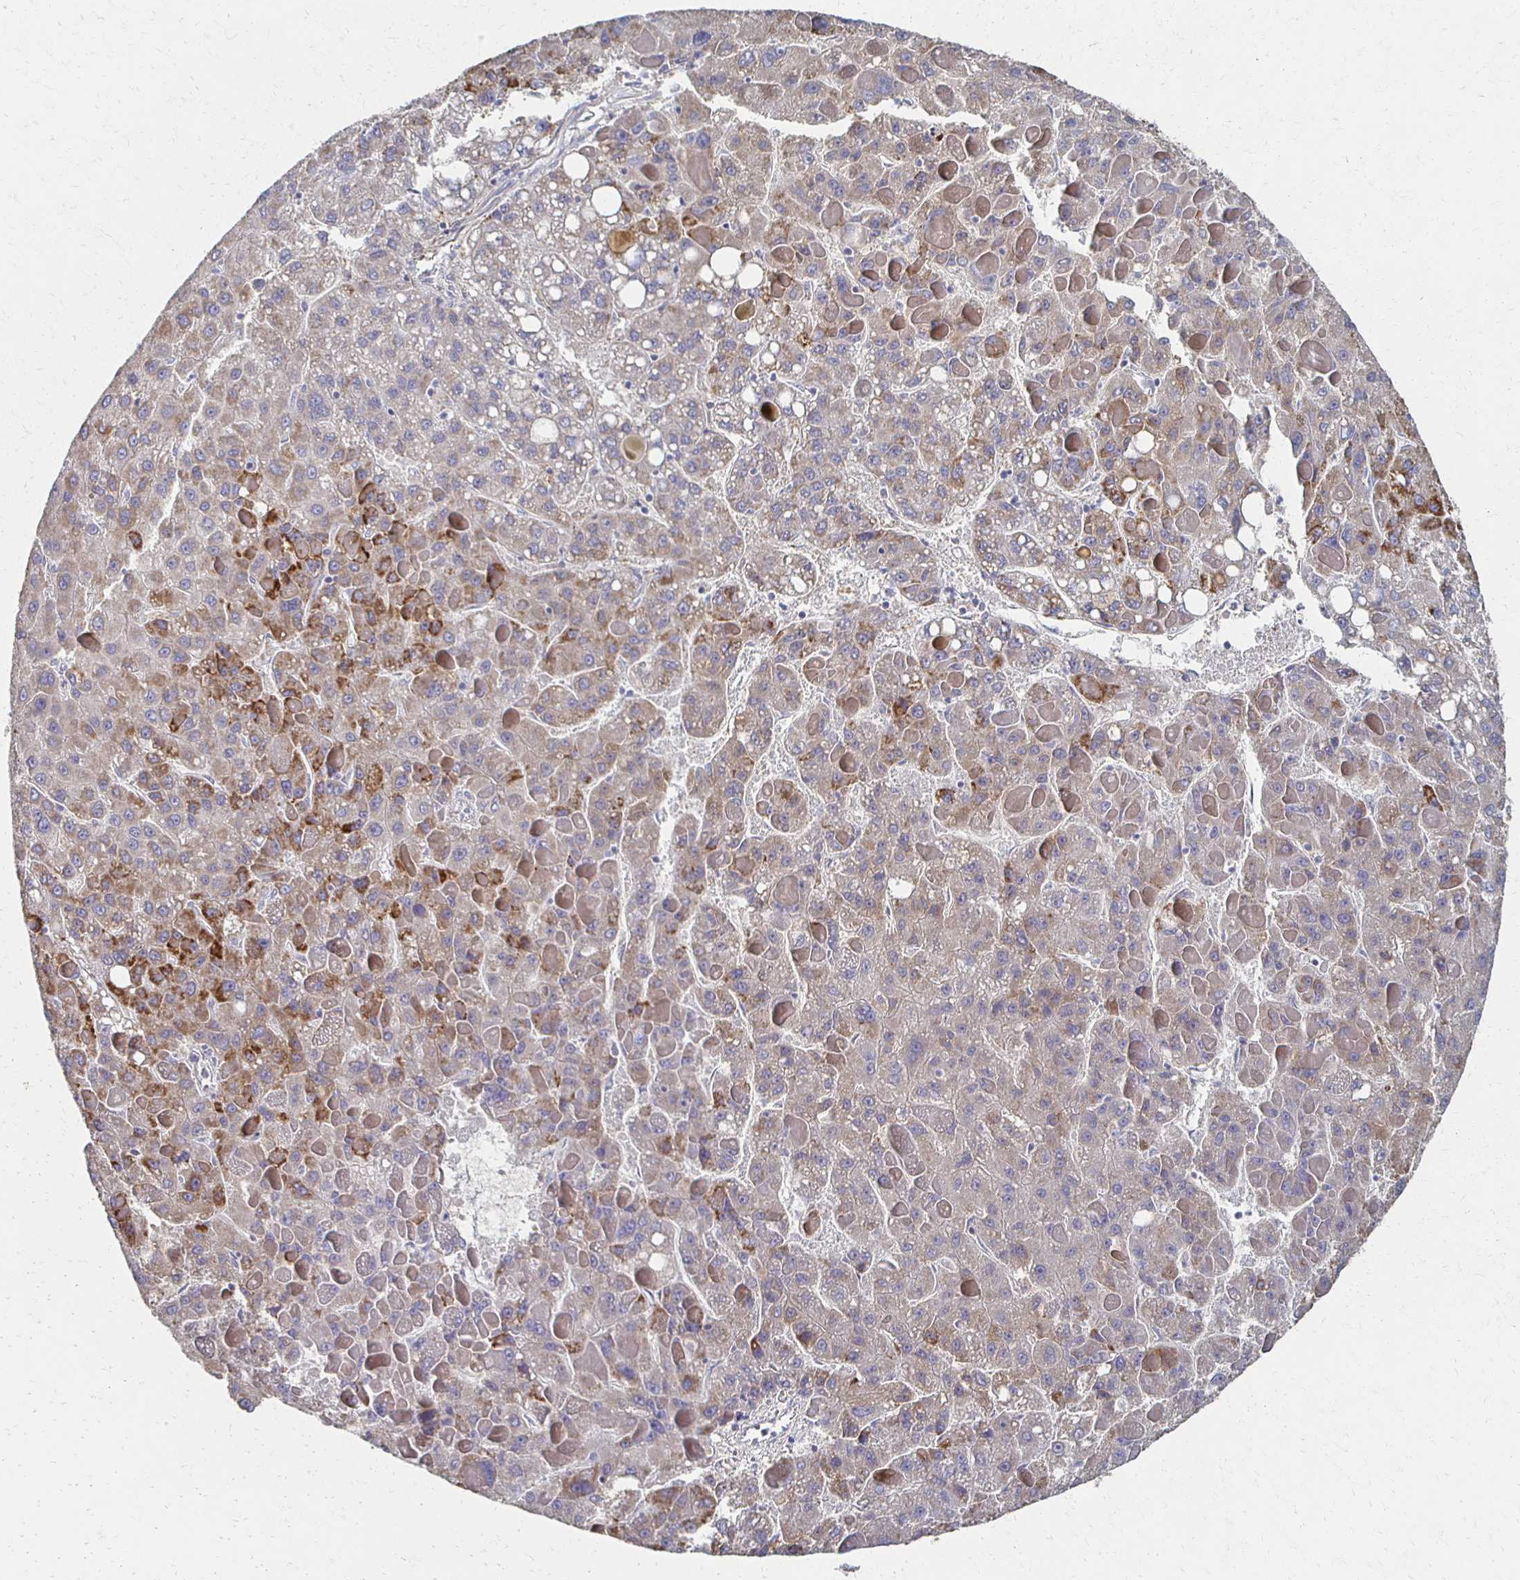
{"staining": {"intensity": "moderate", "quantity": "25%-75%", "location": "cytoplasmic/membranous"}, "tissue": "liver cancer", "cell_type": "Tumor cells", "image_type": "cancer", "snomed": [{"axis": "morphology", "description": "Carcinoma, Hepatocellular, NOS"}, {"axis": "topography", "description": "Liver"}], "caption": "Immunohistochemistry photomicrograph of human liver cancer (hepatocellular carcinoma) stained for a protein (brown), which displays medium levels of moderate cytoplasmic/membranous staining in about 25%-75% of tumor cells.", "gene": "CX3CR1", "patient": {"sex": "female", "age": 82}}